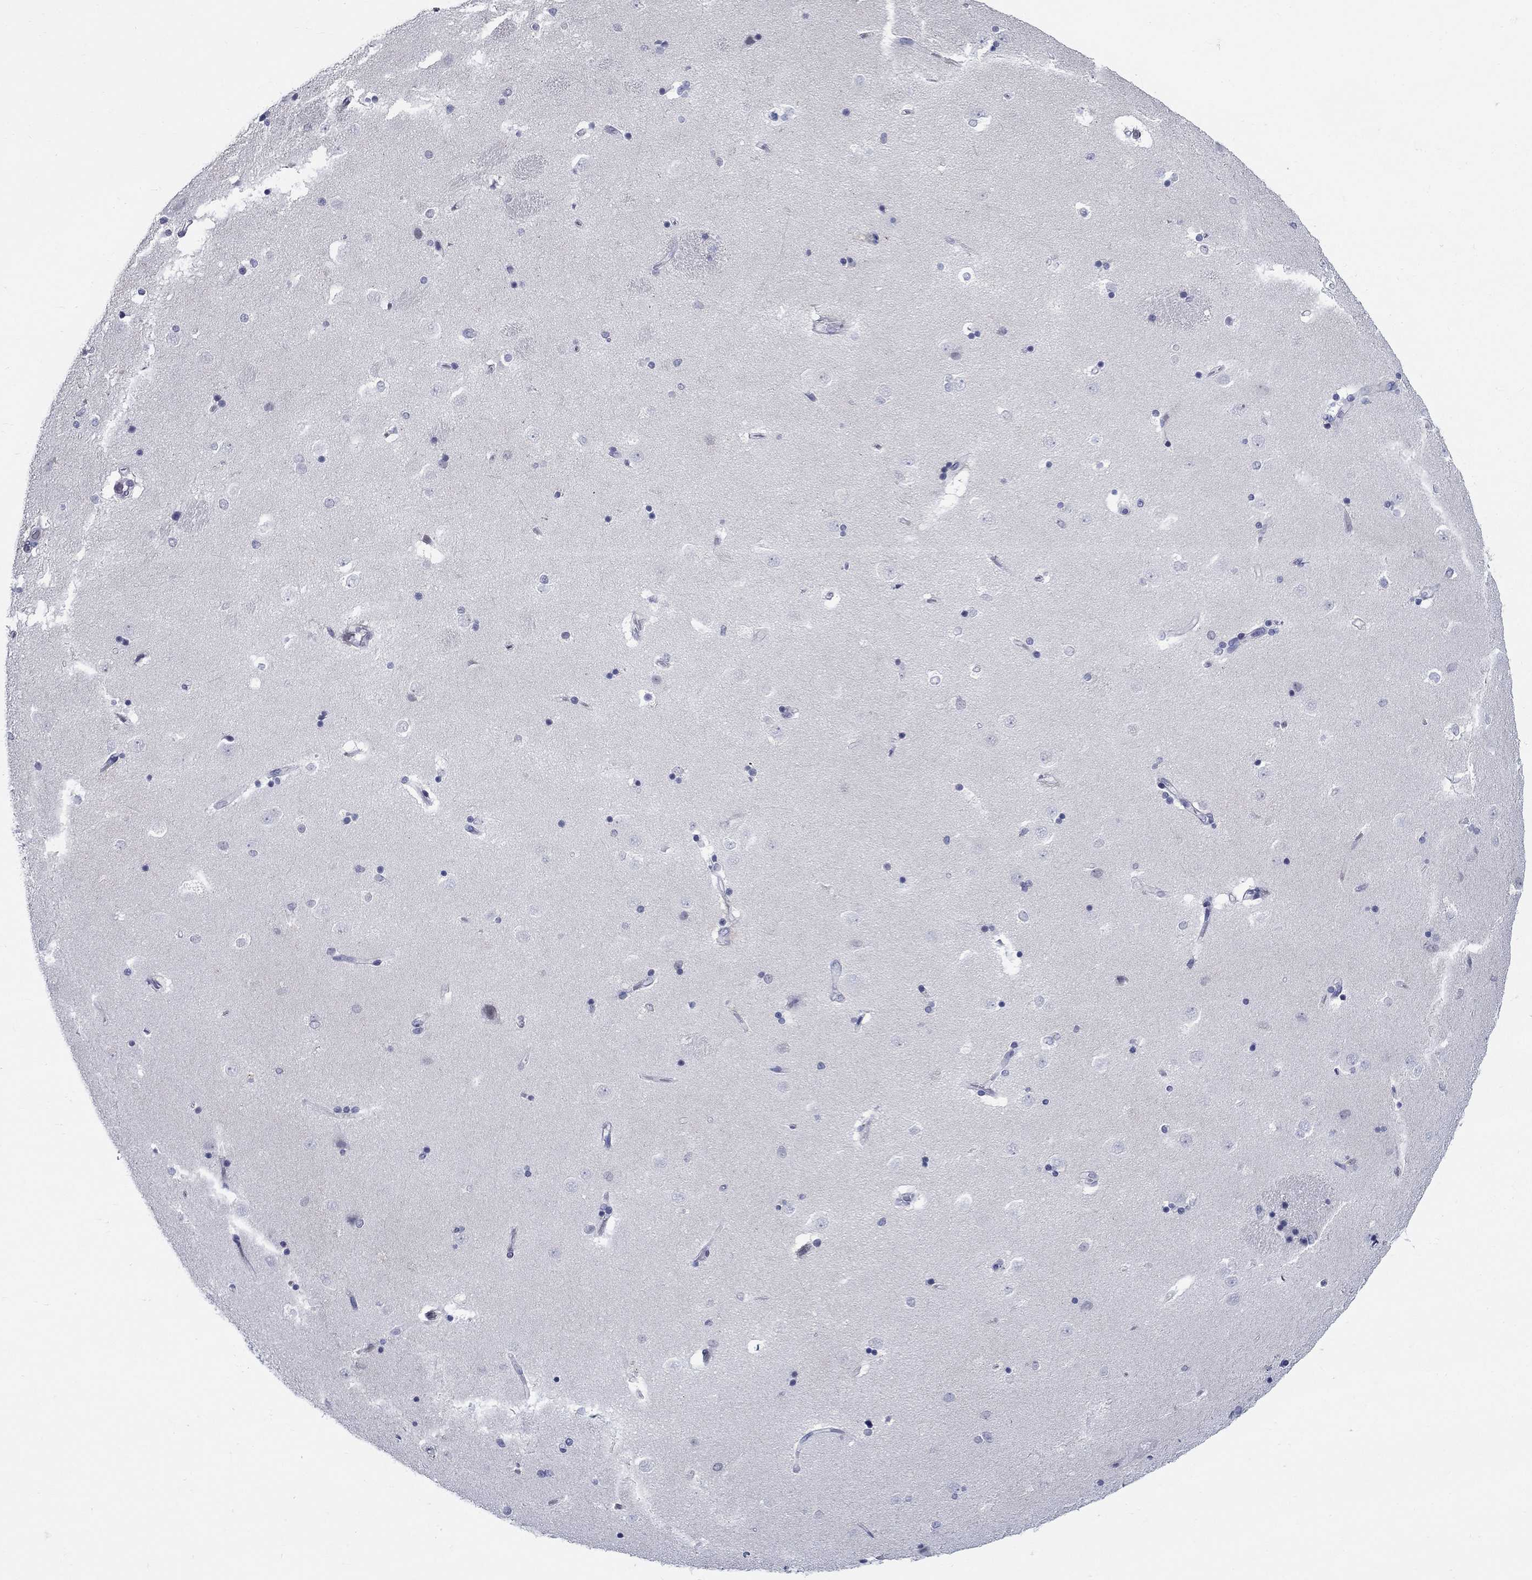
{"staining": {"intensity": "negative", "quantity": "none", "location": "none"}, "tissue": "caudate", "cell_type": "Glial cells", "image_type": "normal", "snomed": [{"axis": "morphology", "description": "Normal tissue, NOS"}, {"axis": "topography", "description": "Lateral ventricle wall"}], "caption": "DAB (3,3'-diaminobenzidine) immunohistochemical staining of unremarkable human caudate shows no significant expression in glial cells.", "gene": "C4orf19", "patient": {"sex": "male", "age": 51}}